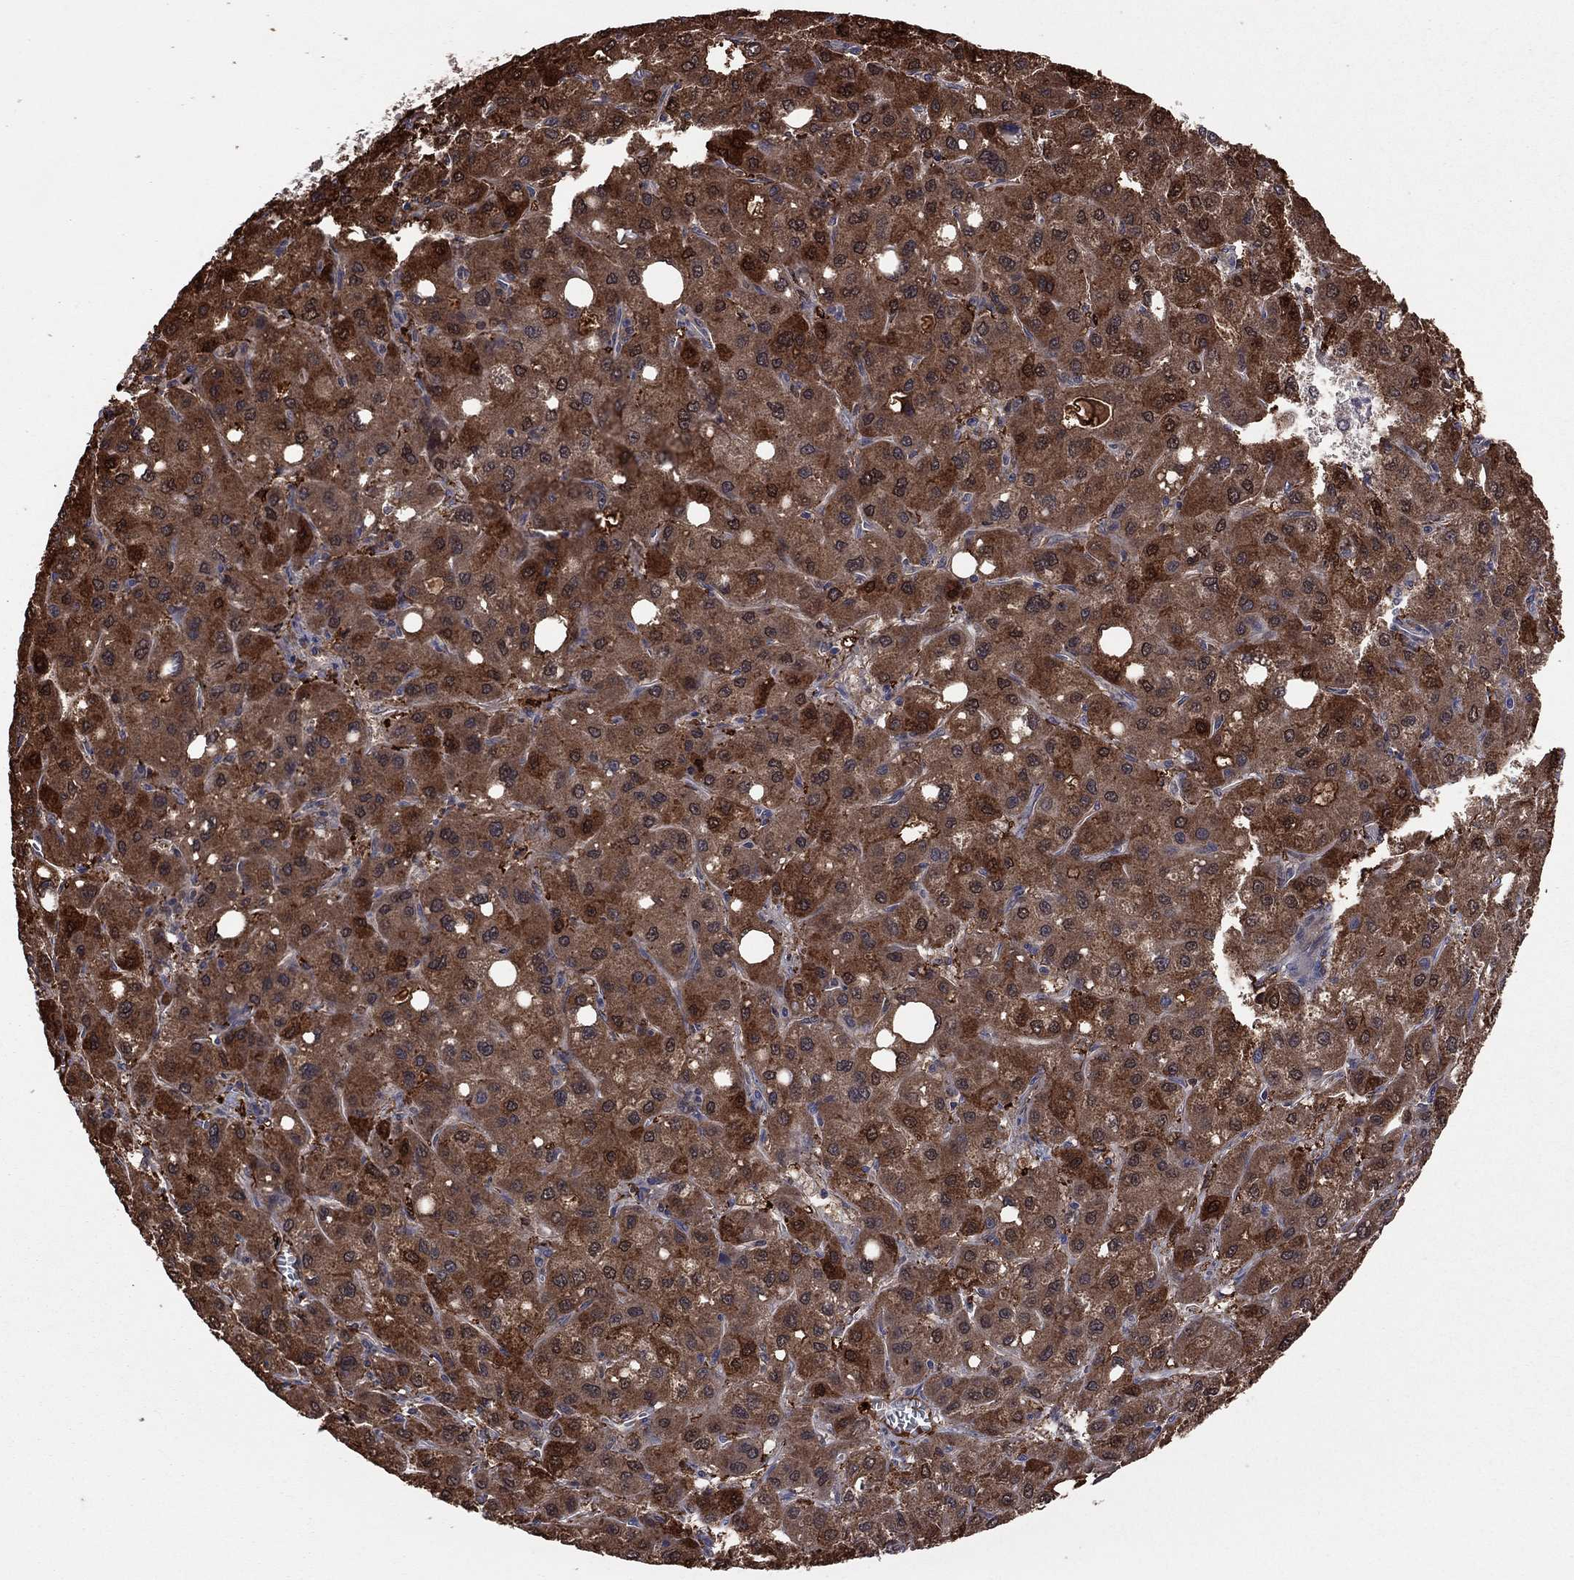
{"staining": {"intensity": "strong", "quantity": ">75%", "location": "cytoplasmic/membranous"}, "tissue": "liver cancer", "cell_type": "Tumor cells", "image_type": "cancer", "snomed": [{"axis": "morphology", "description": "Carcinoma, Hepatocellular, NOS"}, {"axis": "topography", "description": "Liver"}], "caption": "Protein expression analysis of liver cancer (hepatocellular carcinoma) demonstrates strong cytoplasmic/membranous staining in about >75% of tumor cells.", "gene": "TSNARE1", "patient": {"sex": "male", "age": 73}}